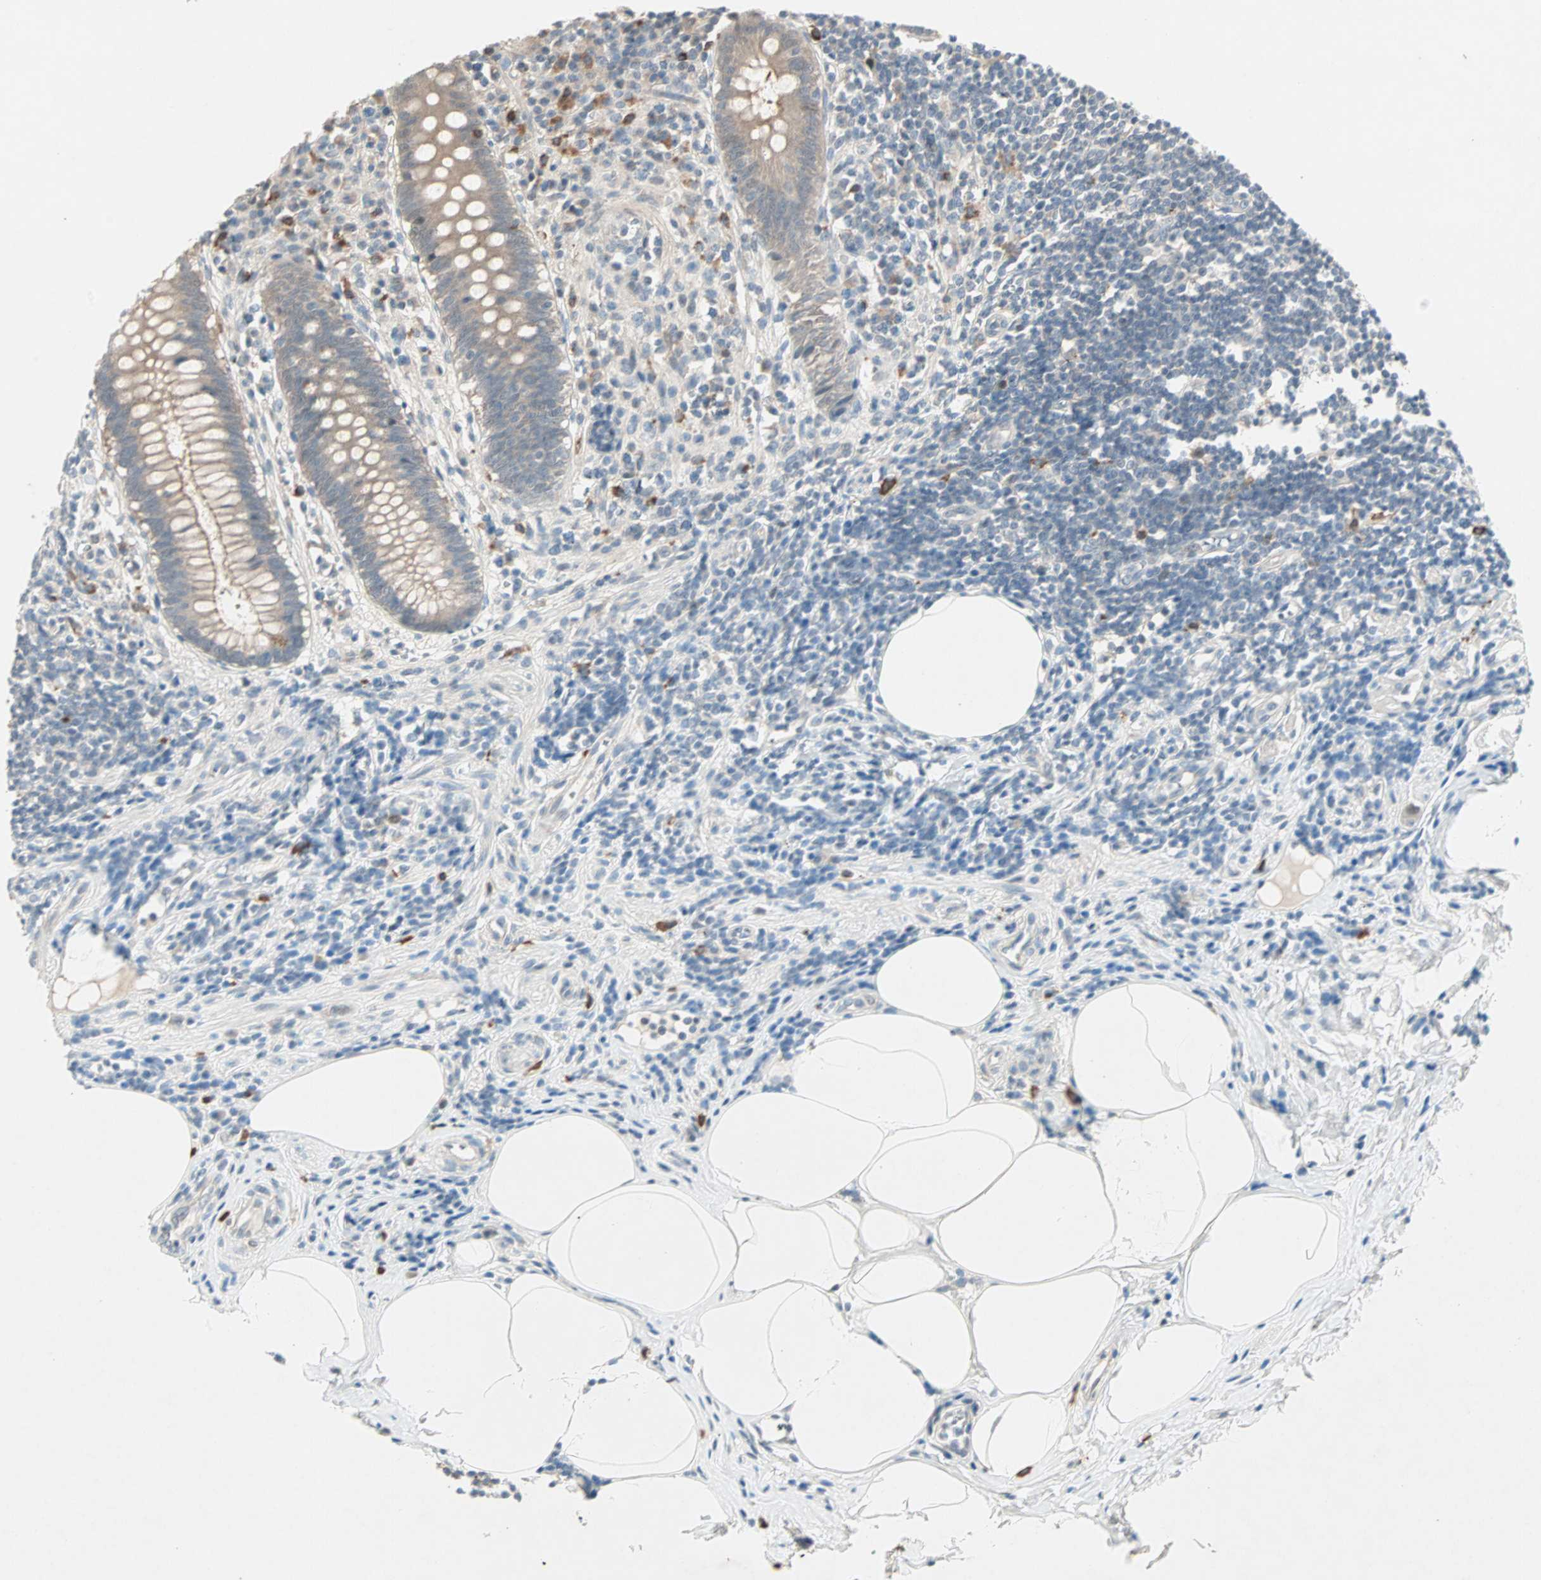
{"staining": {"intensity": "weak", "quantity": ">75%", "location": "cytoplasmic/membranous"}, "tissue": "appendix", "cell_type": "Glandular cells", "image_type": "normal", "snomed": [{"axis": "morphology", "description": "Normal tissue, NOS"}, {"axis": "topography", "description": "Appendix"}], "caption": "IHC staining of unremarkable appendix, which reveals low levels of weak cytoplasmic/membranous positivity in about >75% of glandular cells indicating weak cytoplasmic/membranous protein positivity. The staining was performed using DAB (brown) for protein detection and nuclei were counterstained in hematoxylin (blue).", "gene": "RTL6", "patient": {"sex": "female", "age": 50}}